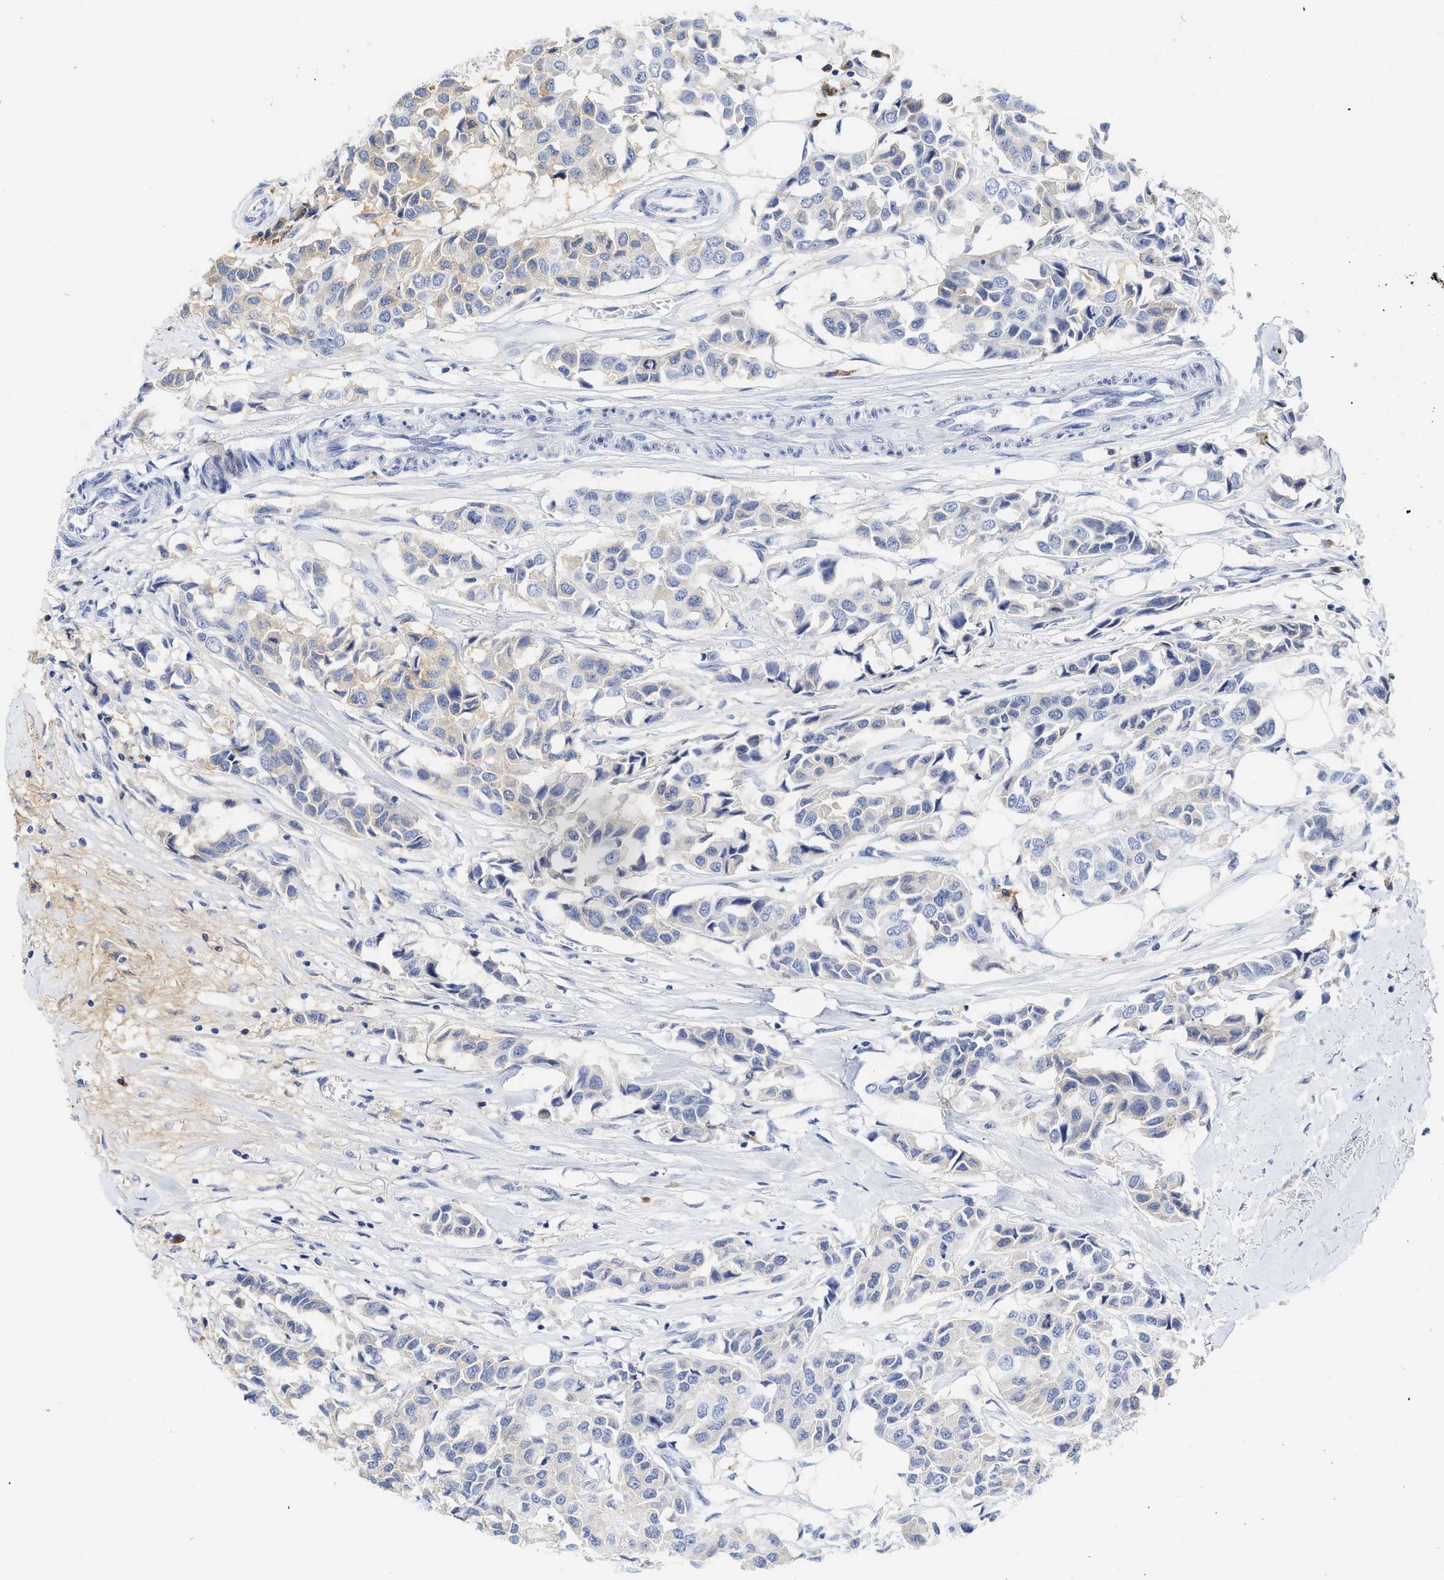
{"staining": {"intensity": "negative", "quantity": "none", "location": "none"}, "tissue": "breast cancer", "cell_type": "Tumor cells", "image_type": "cancer", "snomed": [{"axis": "morphology", "description": "Duct carcinoma"}, {"axis": "topography", "description": "Breast"}], "caption": "Immunohistochemical staining of human breast intraductal carcinoma exhibits no significant staining in tumor cells.", "gene": "C2", "patient": {"sex": "female", "age": 80}}